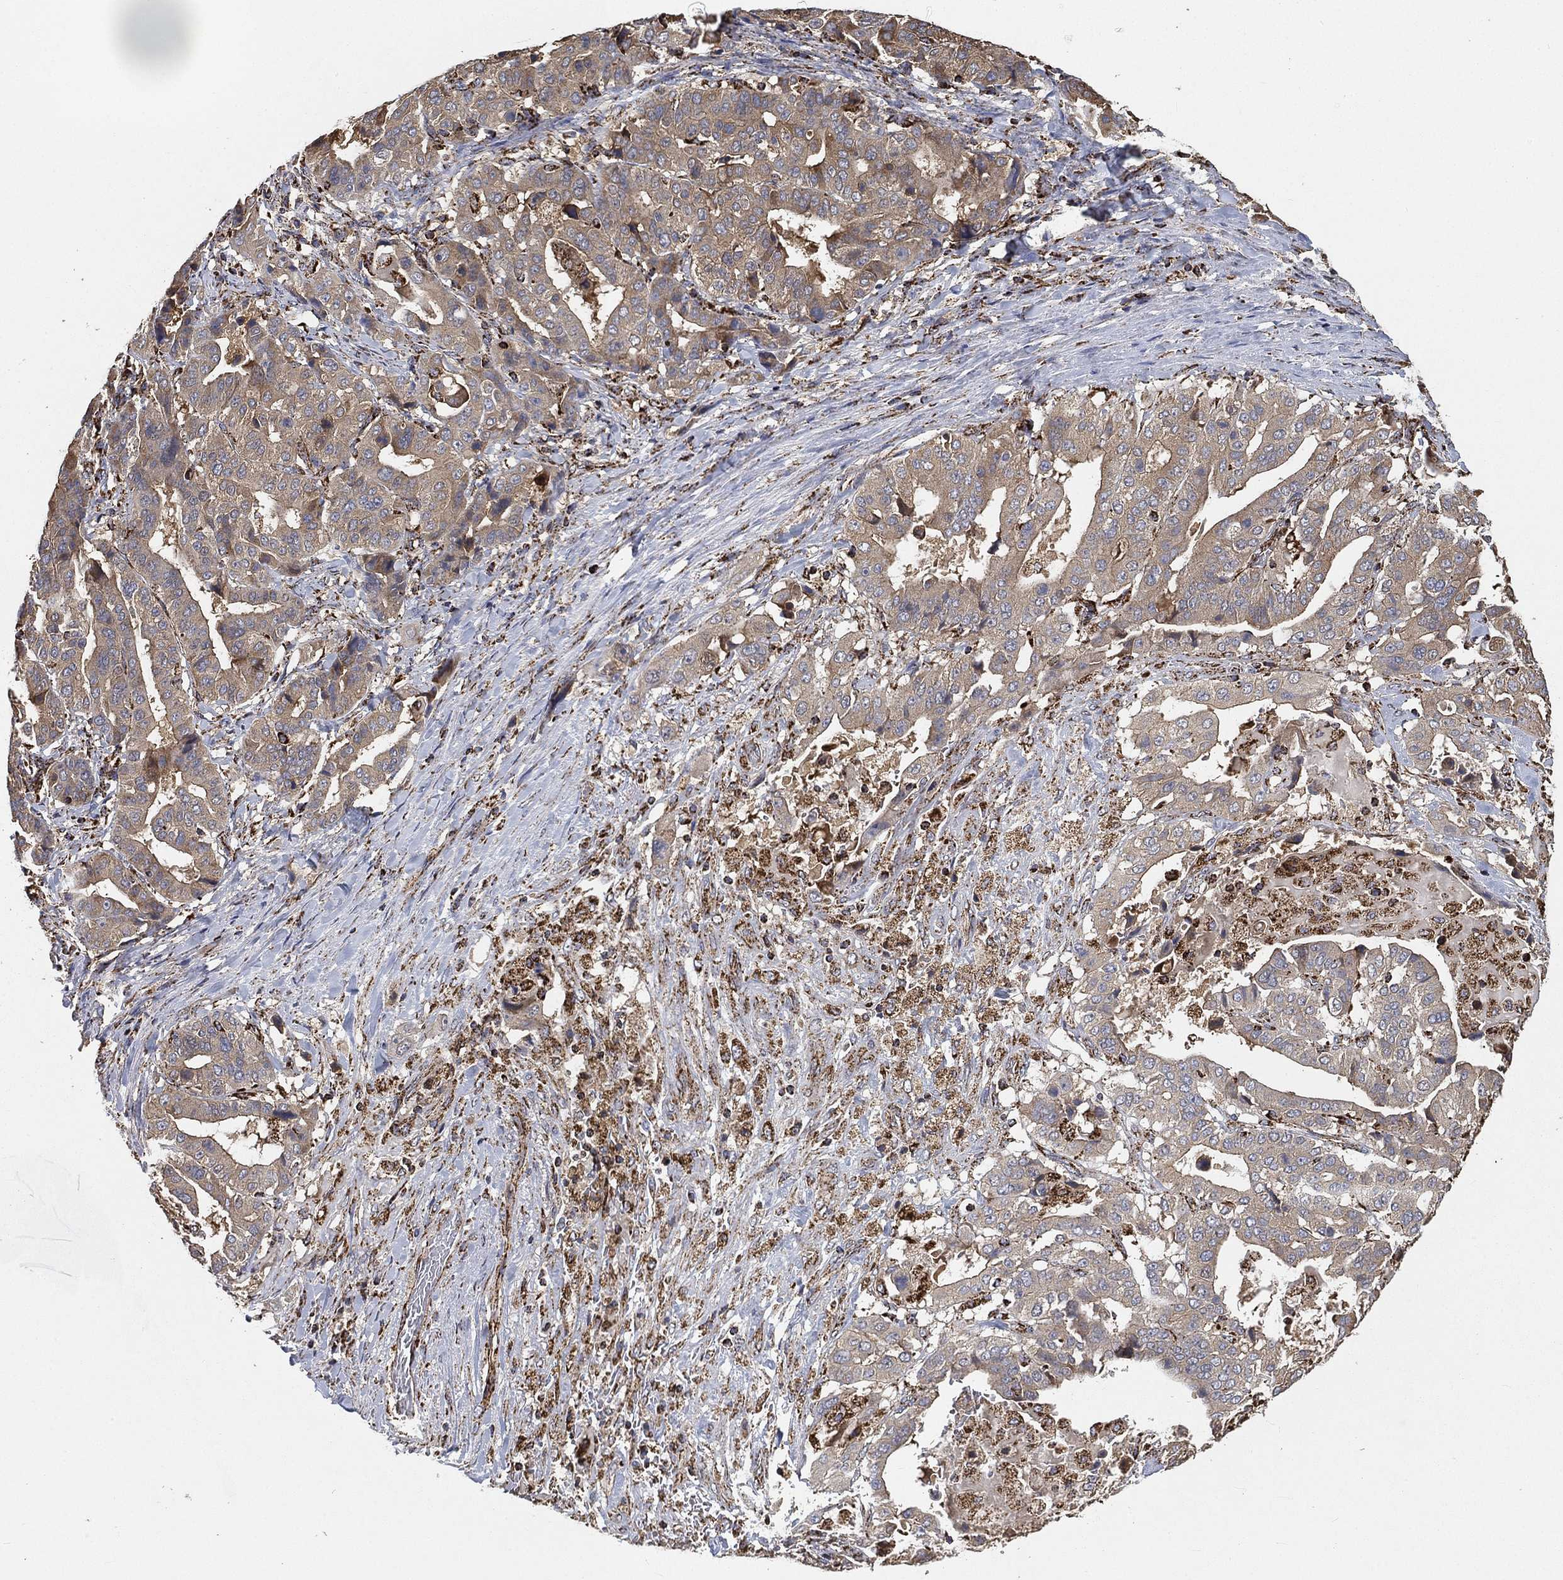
{"staining": {"intensity": "weak", "quantity": "25%-75%", "location": "cytoplasmic/membranous"}, "tissue": "stomach cancer", "cell_type": "Tumor cells", "image_type": "cancer", "snomed": [{"axis": "morphology", "description": "Adenocarcinoma, NOS"}, {"axis": "topography", "description": "Stomach"}], "caption": "The photomicrograph shows staining of stomach cancer, revealing weak cytoplasmic/membranous protein expression (brown color) within tumor cells.", "gene": "SLC38A7", "patient": {"sex": "male", "age": 48}}